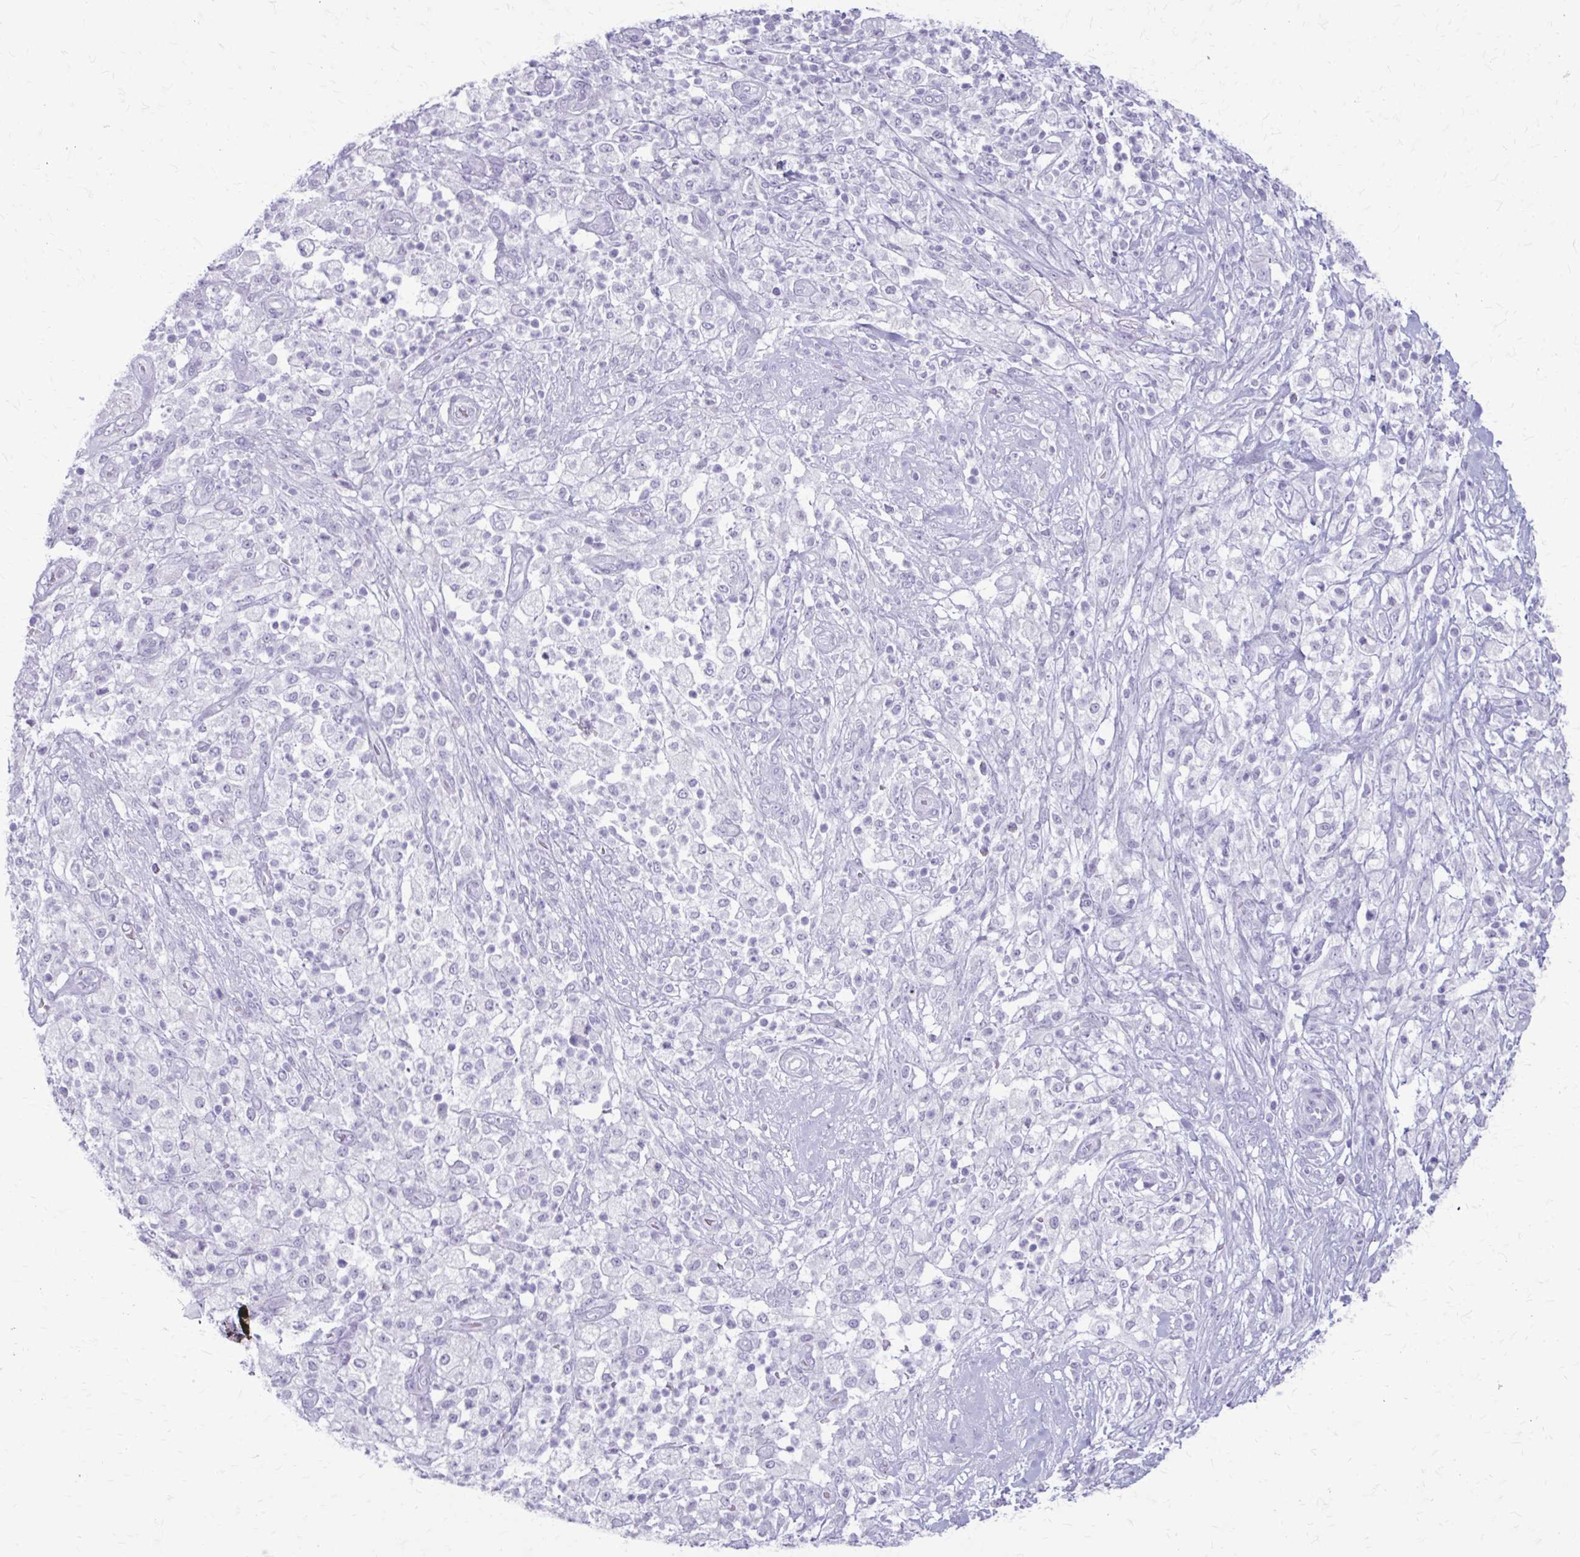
{"staining": {"intensity": "negative", "quantity": "none", "location": "none"}, "tissue": "pancreatic cancer", "cell_type": "Tumor cells", "image_type": "cancer", "snomed": [{"axis": "morphology", "description": "Adenocarcinoma, NOS"}, {"axis": "topography", "description": "Pancreas"}], "caption": "IHC photomicrograph of human adenocarcinoma (pancreatic) stained for a protein (brown), which shows no positivity in tumor cells. (Brightfield microscopy of DAB immunohistochemistry at high magnification).", "gene": "KRT5", "patient": {"sex": "female", "age": 72}}